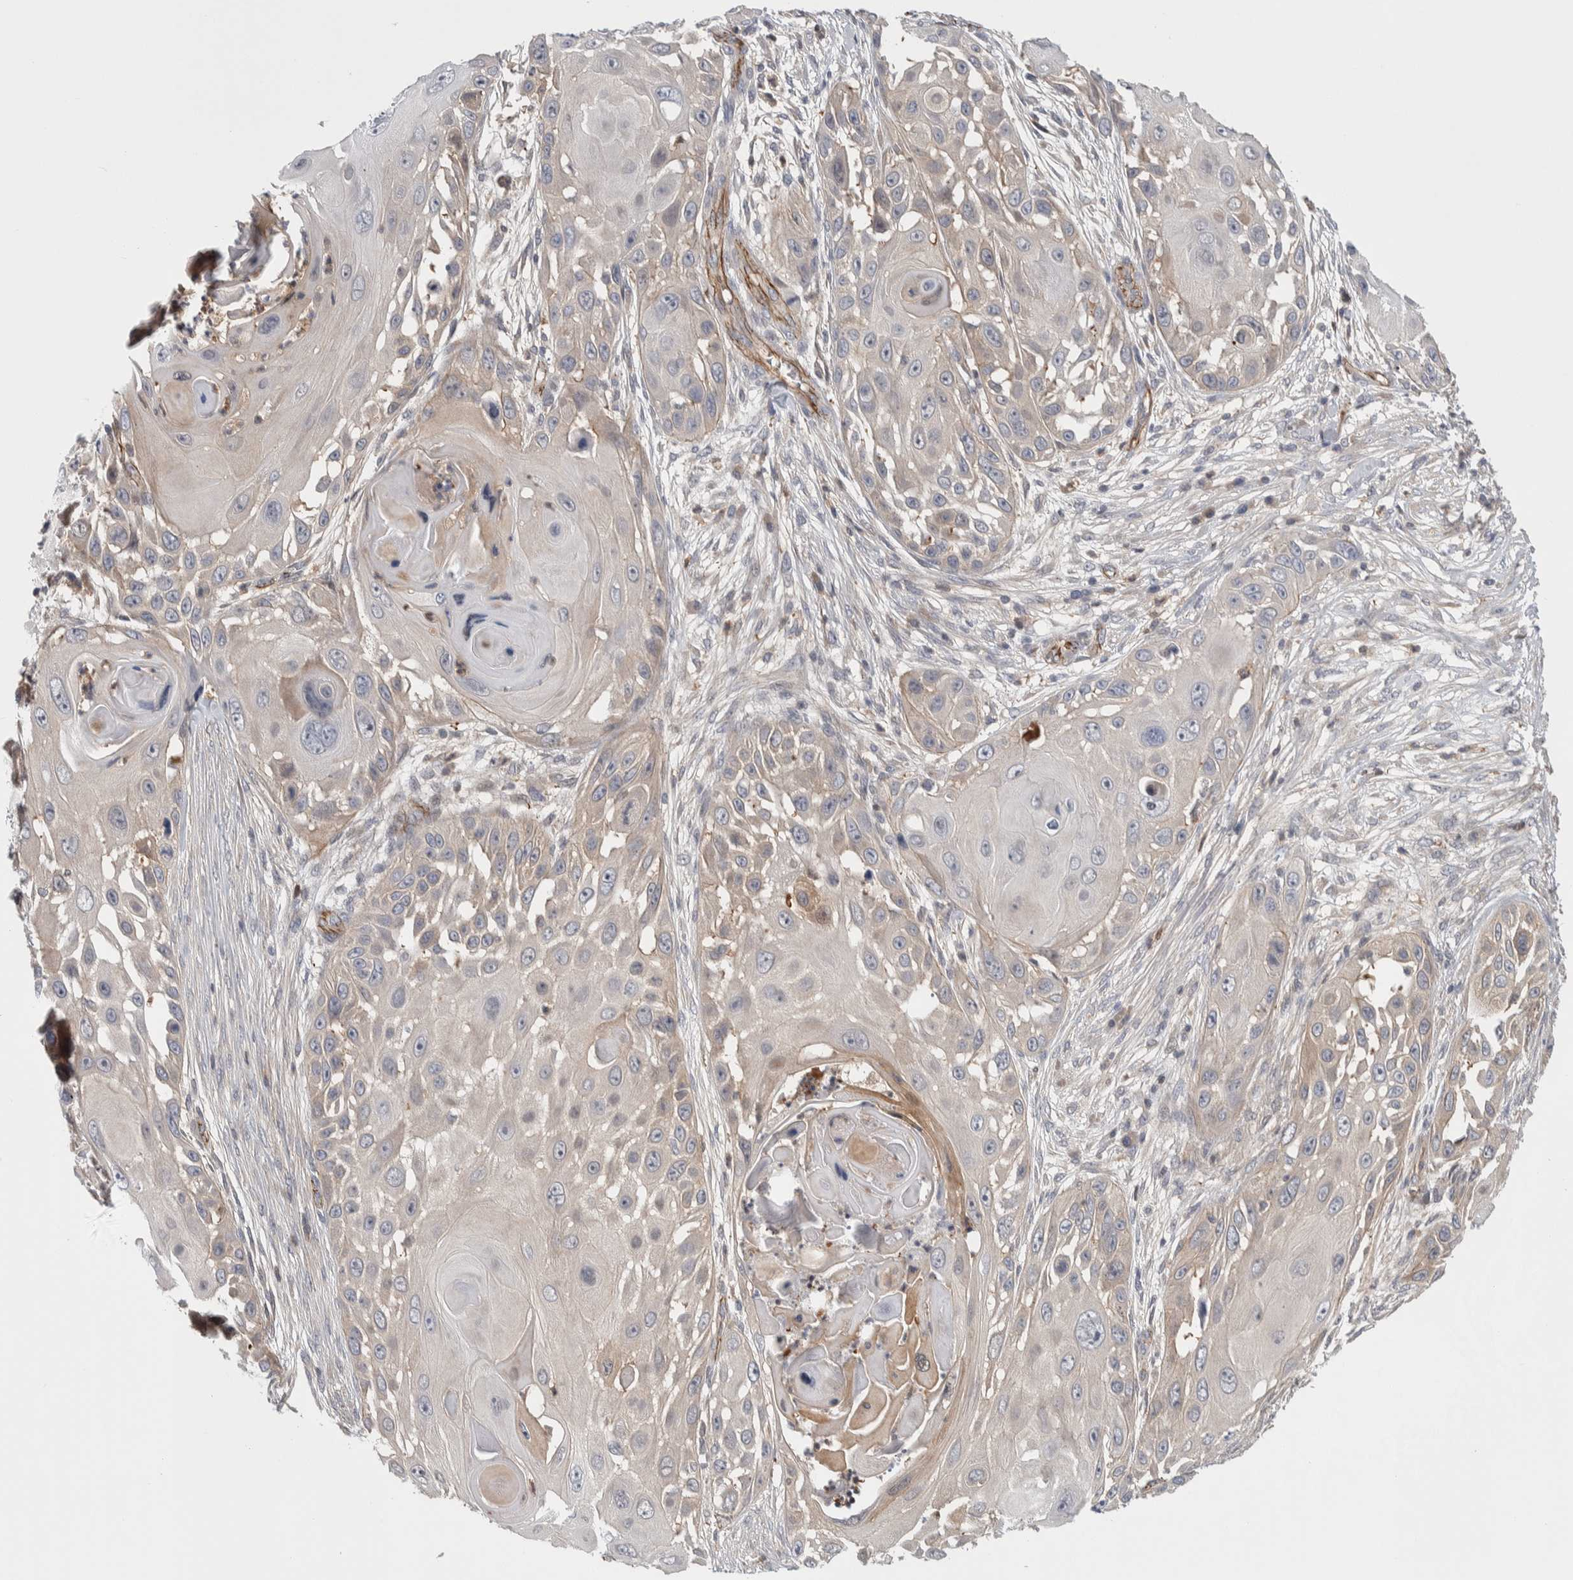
{"staining": {"intensity": "weak", "quantity": "<25%", "location": "cytoplasmic/membranous"}, "tissue": "skin cancer", "cell_type": "Tumor cells", "image_type": "cancer", "snomed": [{"axis": "morphology", "description": "Squamous cell carcinoma, NOS"}, {"axis": "topography", "description": "Skin"}], "caption": "Tumor cells show no significant protein staining in skin squamous cell carcinoma.", "gene": "ZNF862", "patient": {"sex": "female", "age": 44}}